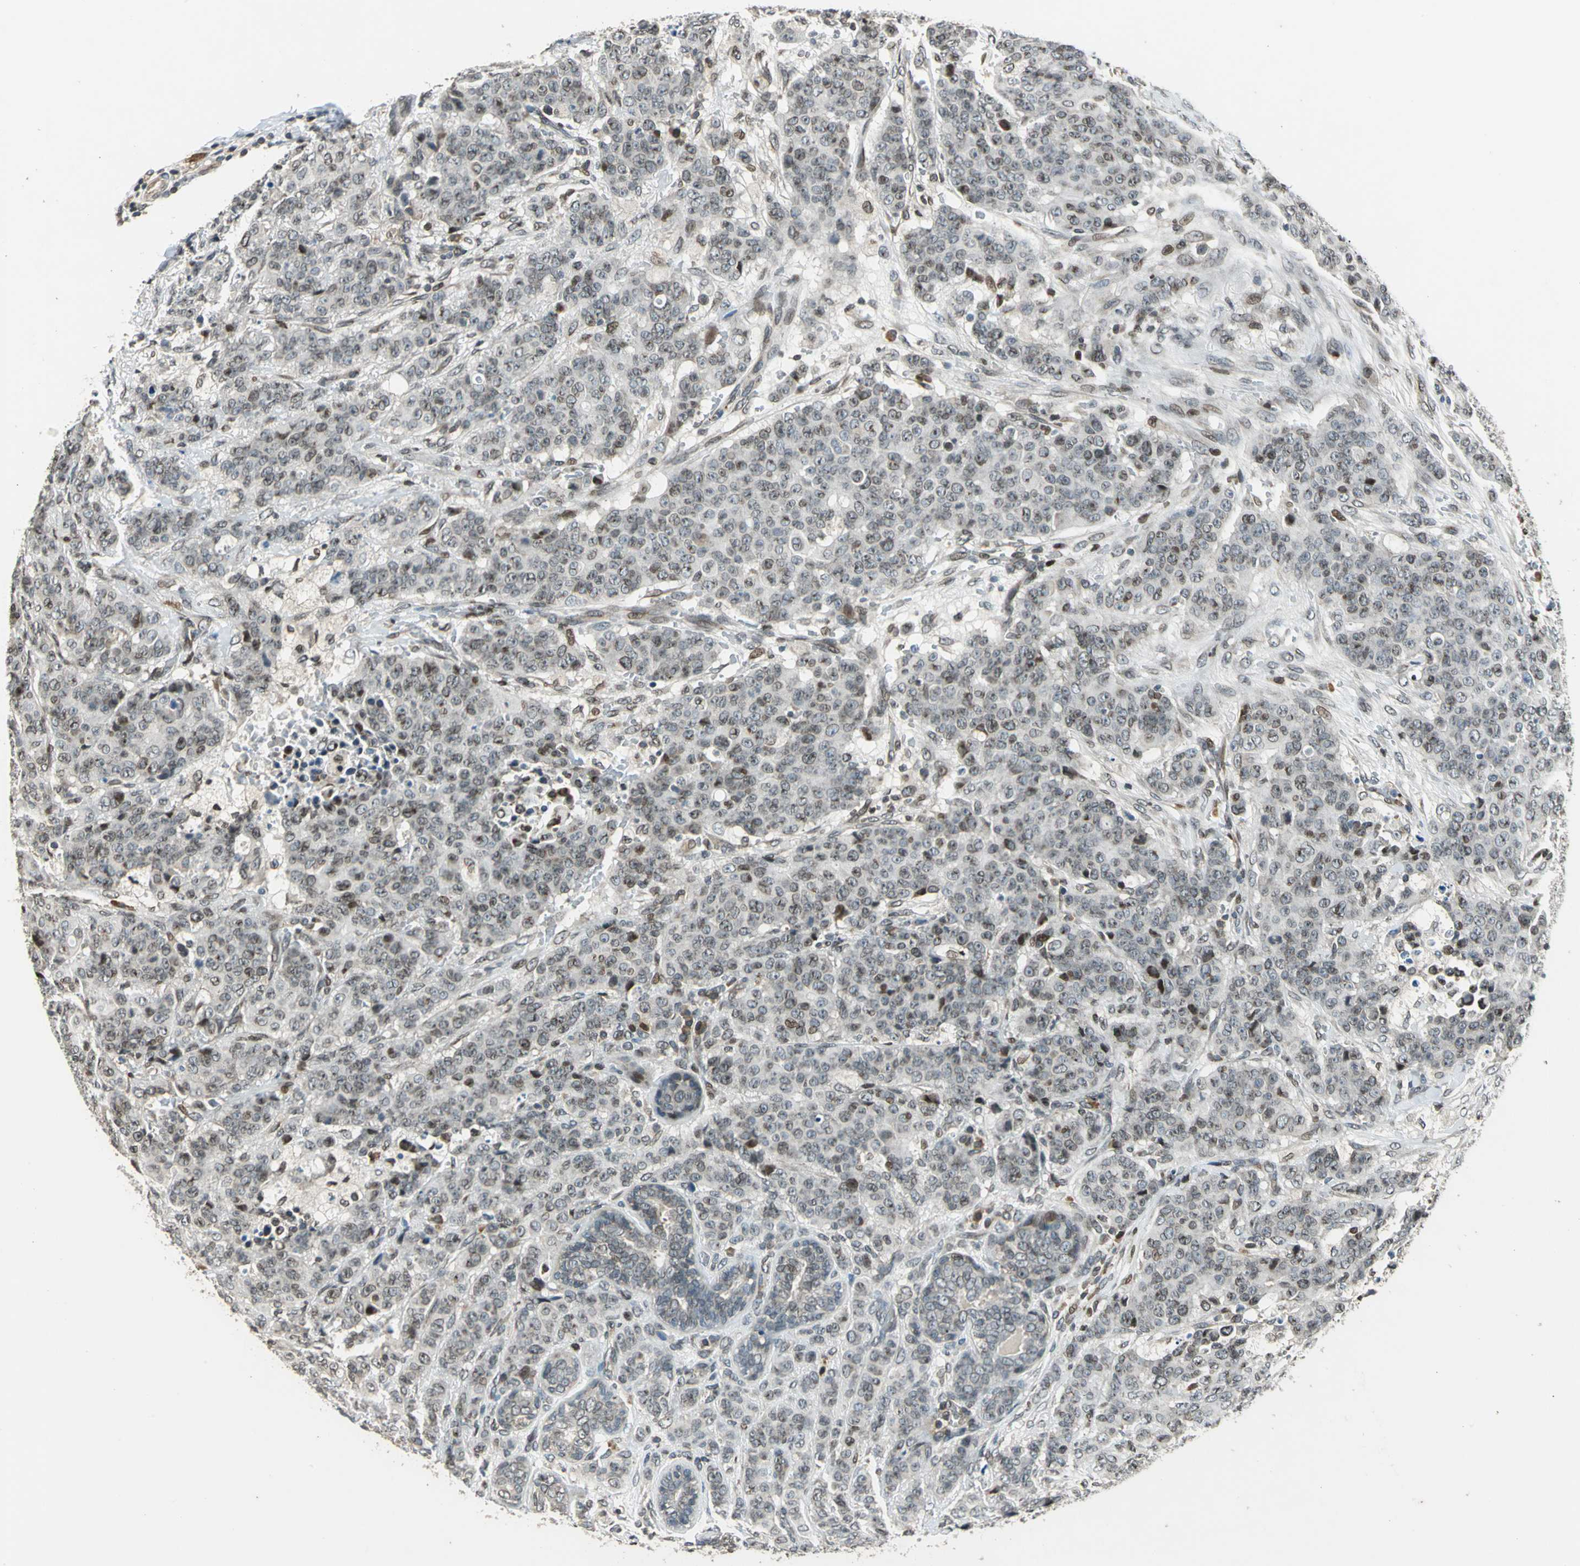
{"staining": {"intensity": "moderate", "quantity": "<25%", "location": "cytoplasmic/membranous,nuclear"}, "tissue": "breast cancer", "cell_type": "Tumor cells", "image_type": "cancer", "snomed": [{"axis": "morphology", "description": "Duct carcinoma"}, {"axis": "topography", "description": "Breast"}], "caption": "Immunohistochemical staining of breast cancer displays low levels of moderate cytoplasmic/membranous and nuclear positivity in about <25% of tumor cells.", "gene": "BRIP1", "patient": {"sex": "female", "age": 40}}